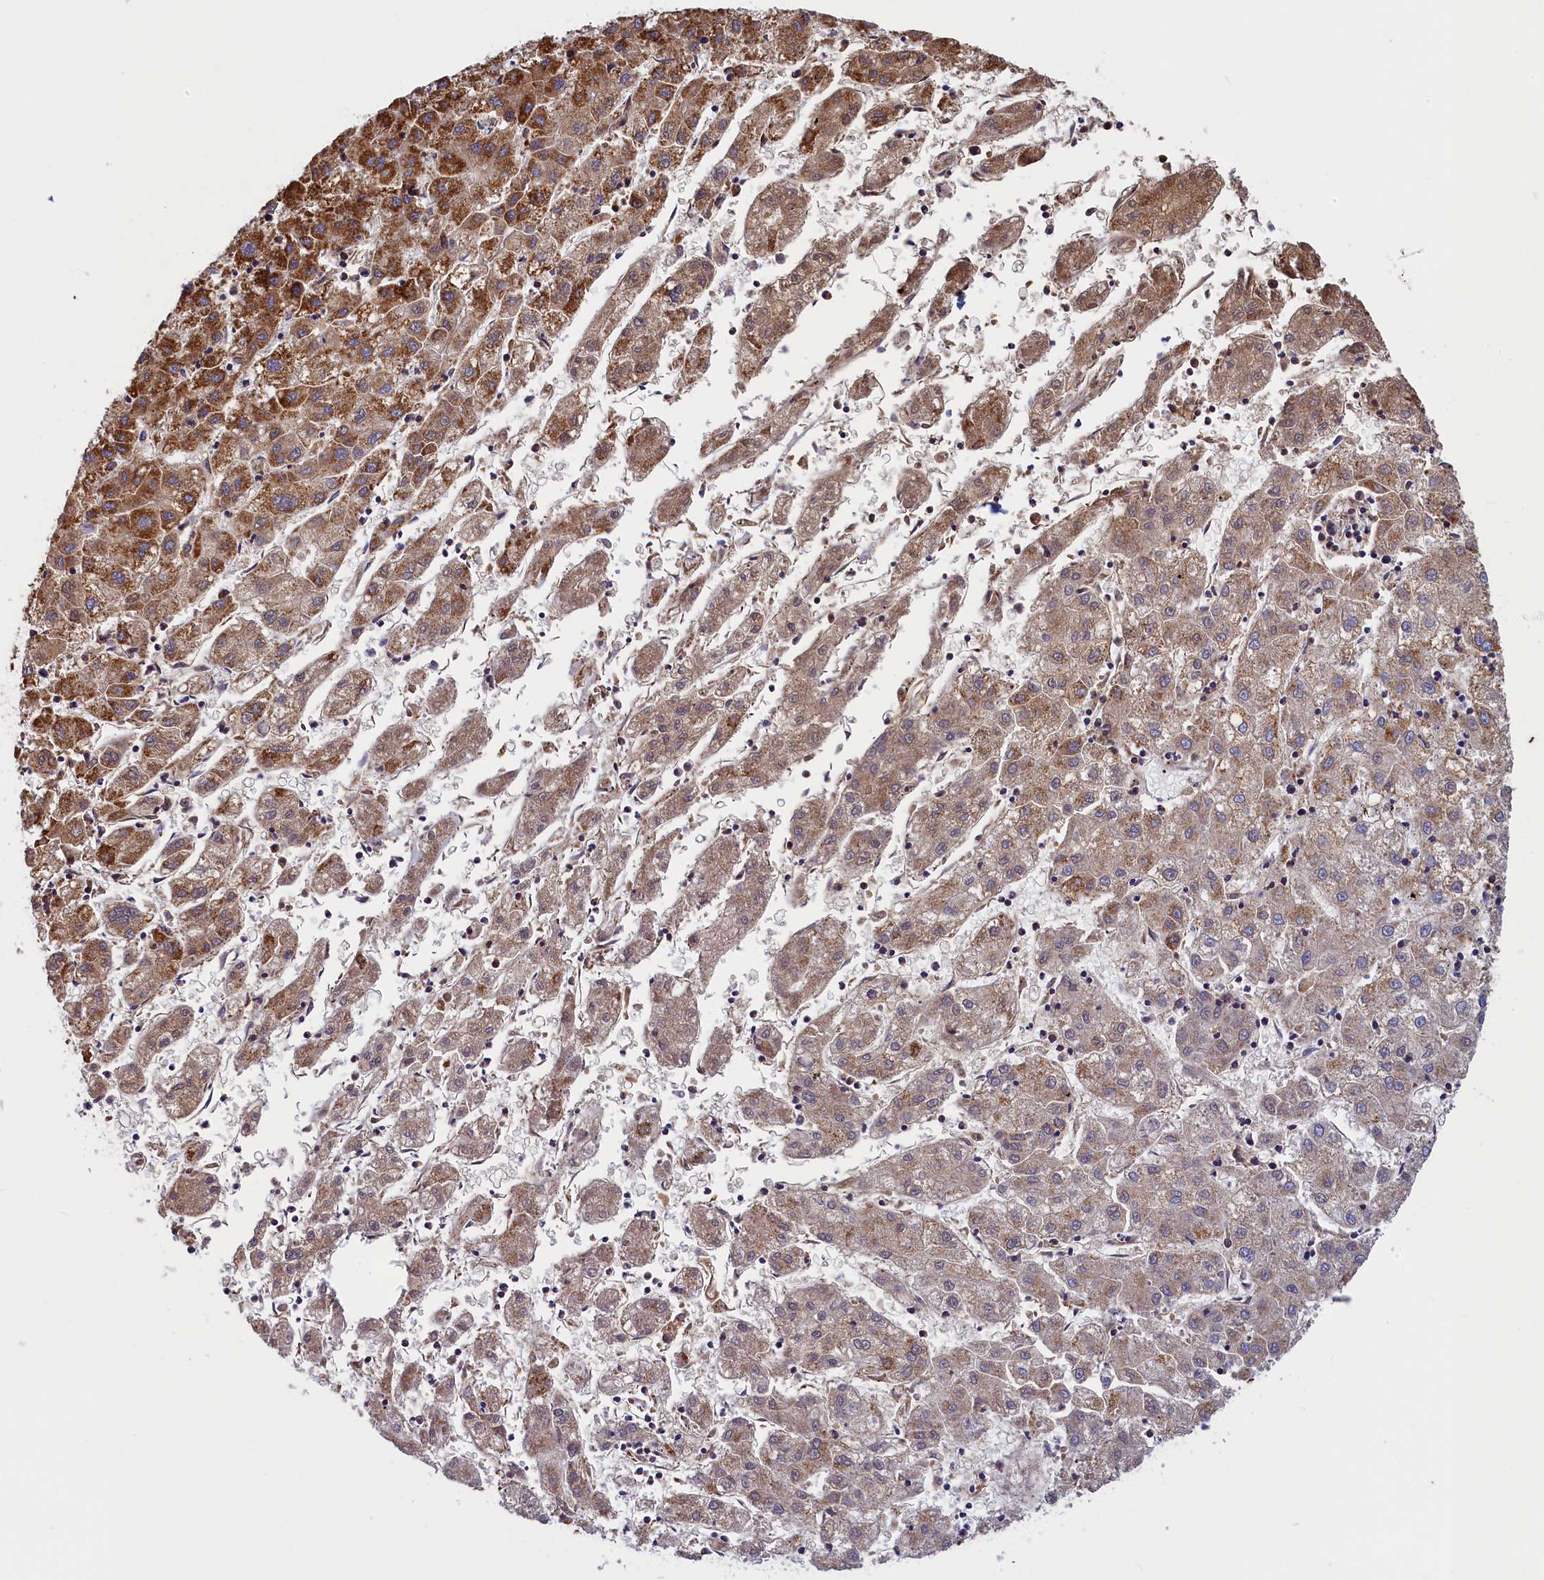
{"staining": {"intensity": "moderate", "quantity": ">75%", "location": "cytoplasmic/membranous"}, "tissue": "liver cancer", "cell_type": "Tumor cells", "image_type": "cancer", "snomed": [{"axis": "morphology", "description": "Carcinoma, Hepatocellular, NOS"}, {"axis": "topography", "description": "Liver"}], "caption": "A brown stain highlights moderate cytoplasmic/membranous expression of a protein in liver cancer (hepatocellular carcinoma) tumor cells.", "gene": "IFT122", "patient": {"sex": "male", "age": 72}}